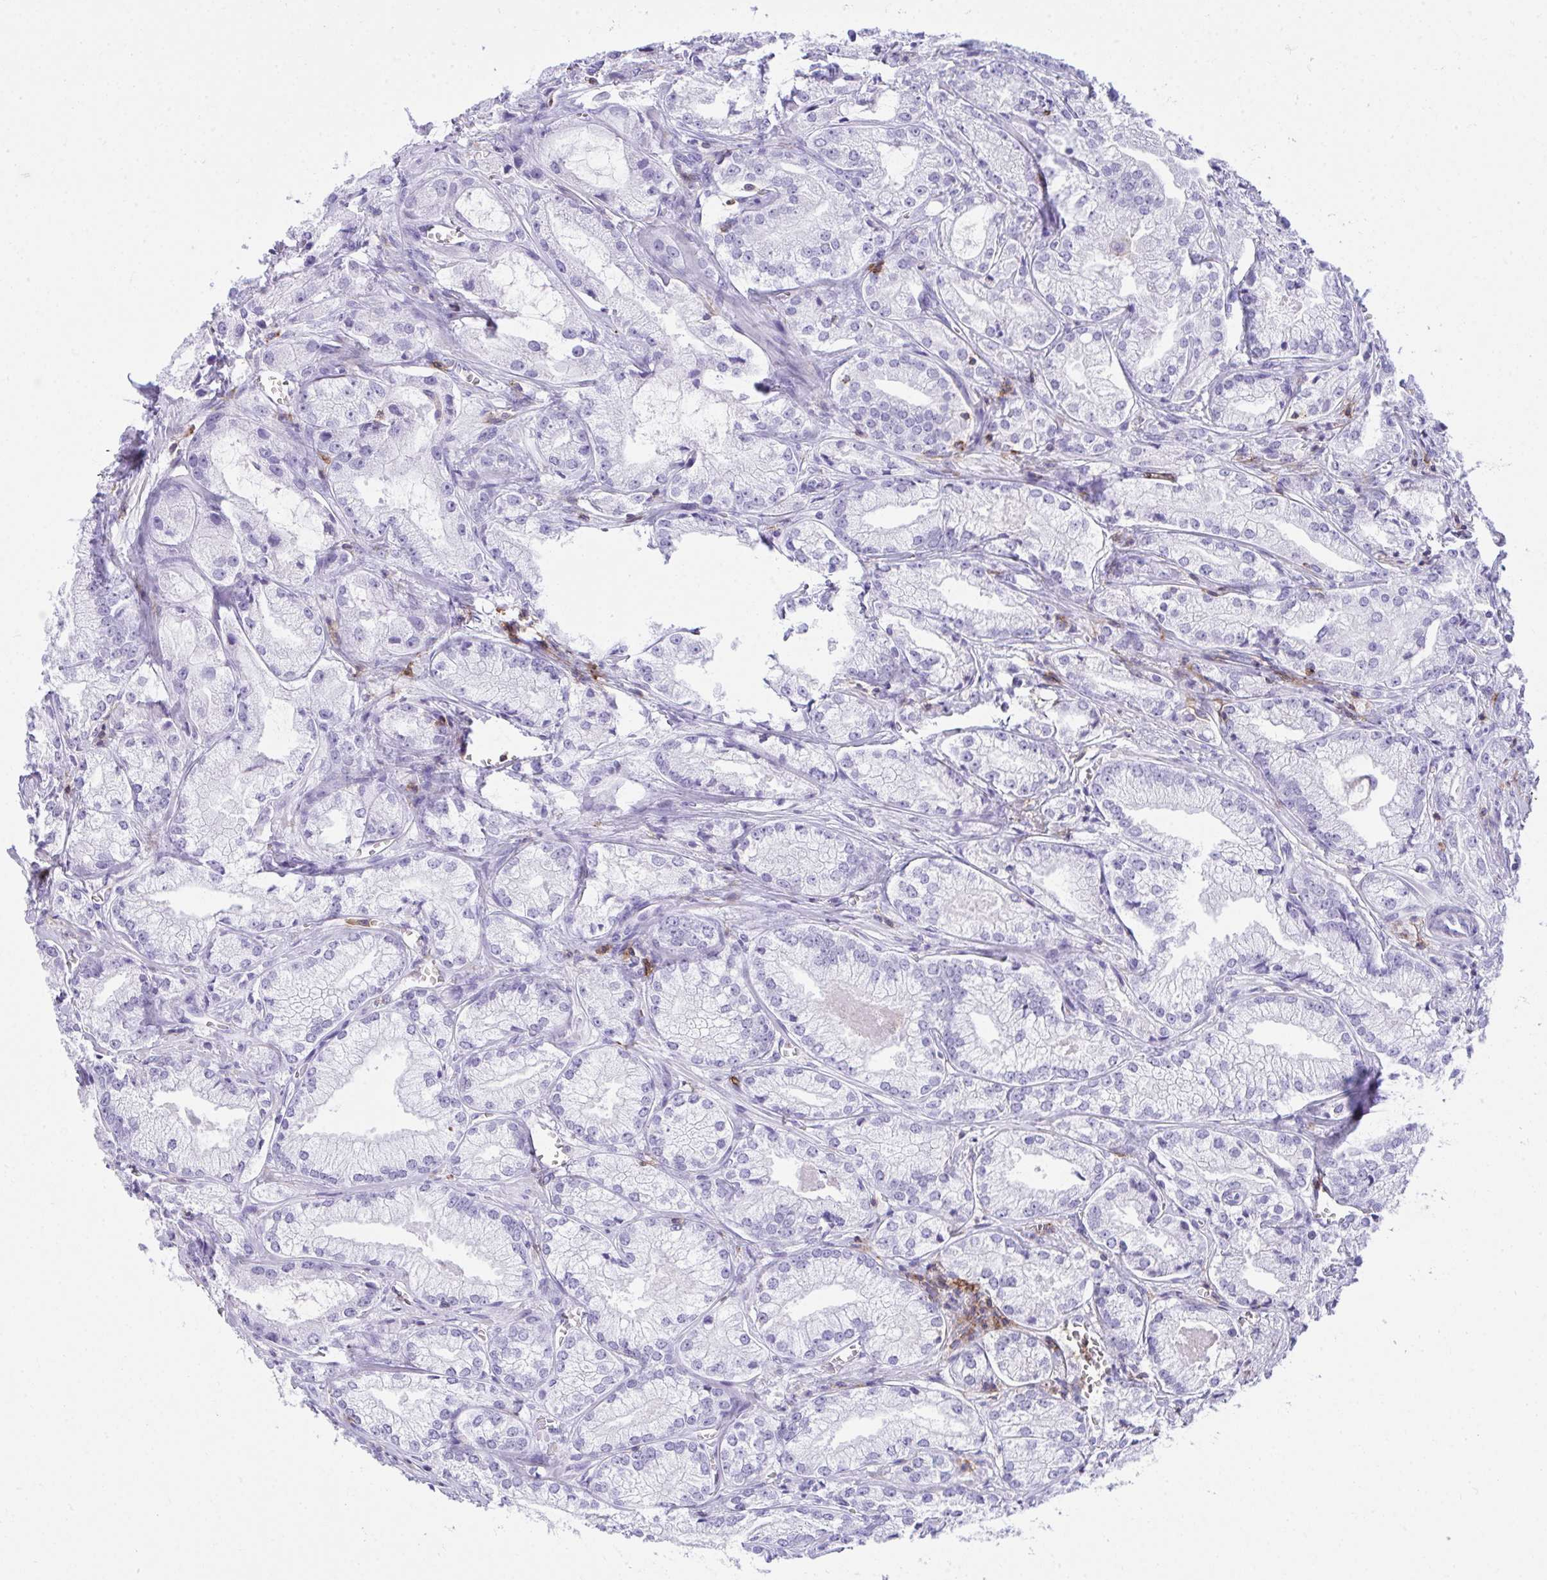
{"staining": {"intensity": "negative", "quantity": "none", "location": "none"}, "tissue": "prostate cancer", "cell_type": "Tumor cells", "image_type": "cancer", "snomed": [{"axis": "morphology", "description": "Adenocarcinoma, High grade"}, {"axis": "topography", "description": "Prostate"}], "caption": "IHC image of neoplastic tissue: human prostate cancer stained with DAB displays no significant protein positivity in tumor cells.", "gene": "SPN", "patient": {"sex": "male", "age": 64}}